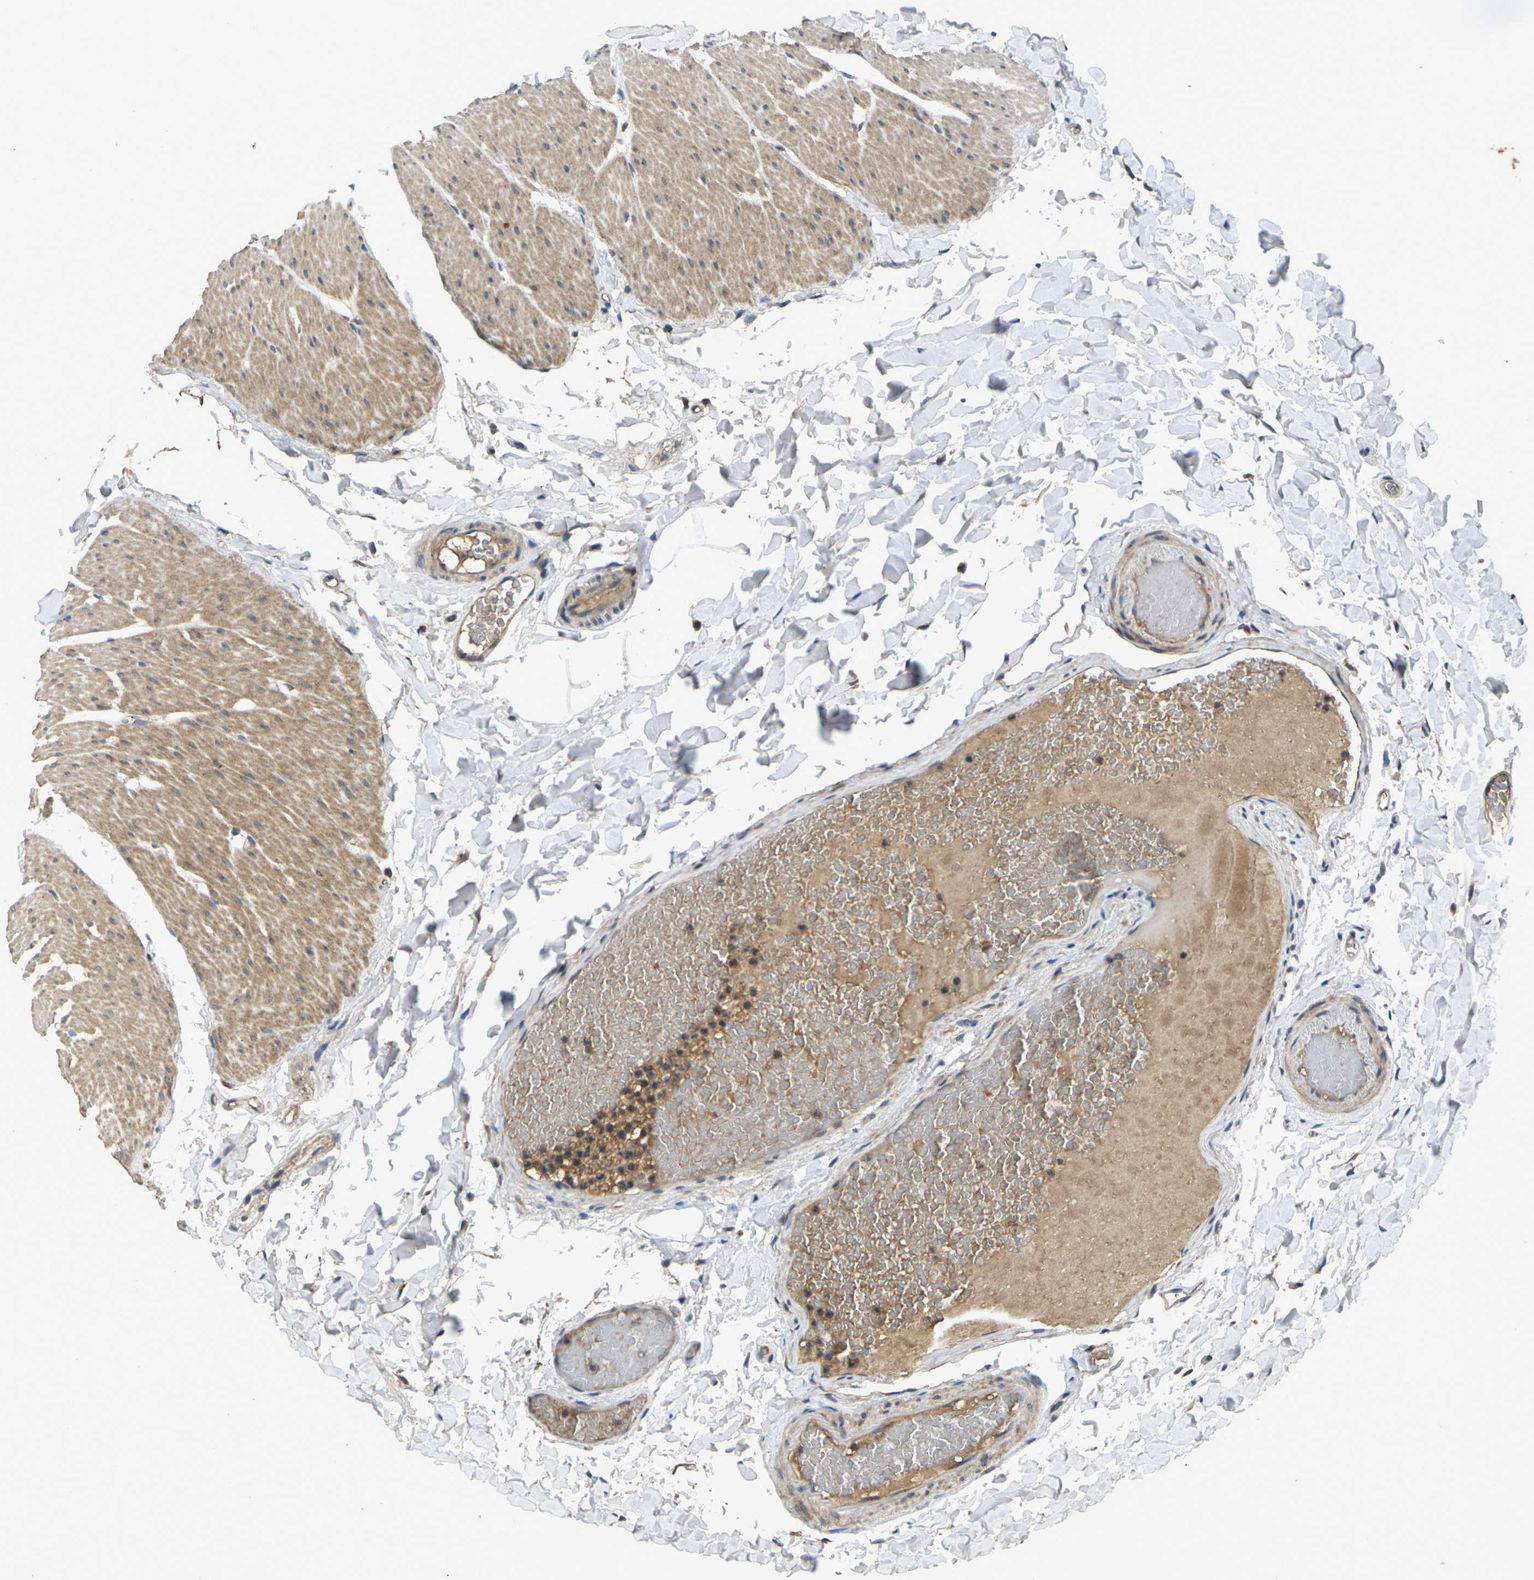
{"staining": {"intensity": "moderate", "quantity": "25%-75%", "location": "cytoplasmic/membranous"}, "tissue": "smooth muscle", "cell_type": "Smooth muscle cells", "image_type": "normal", "snomed": [{"axis": "morphology", "description": "Normal tissue, NOS"}, {"axis": "topography", "description": "Smooth muscle"}, {"axis": "topography", "description": "Colon"}], "caption": "Protein staining exhibits moderate cytoplasmic/membranous staining in approximately 25%-75% of smooth muscle cells in normal smooth muscle.", "gene": "KIF1B", "patient": {"sex": "male", "age": 67}}